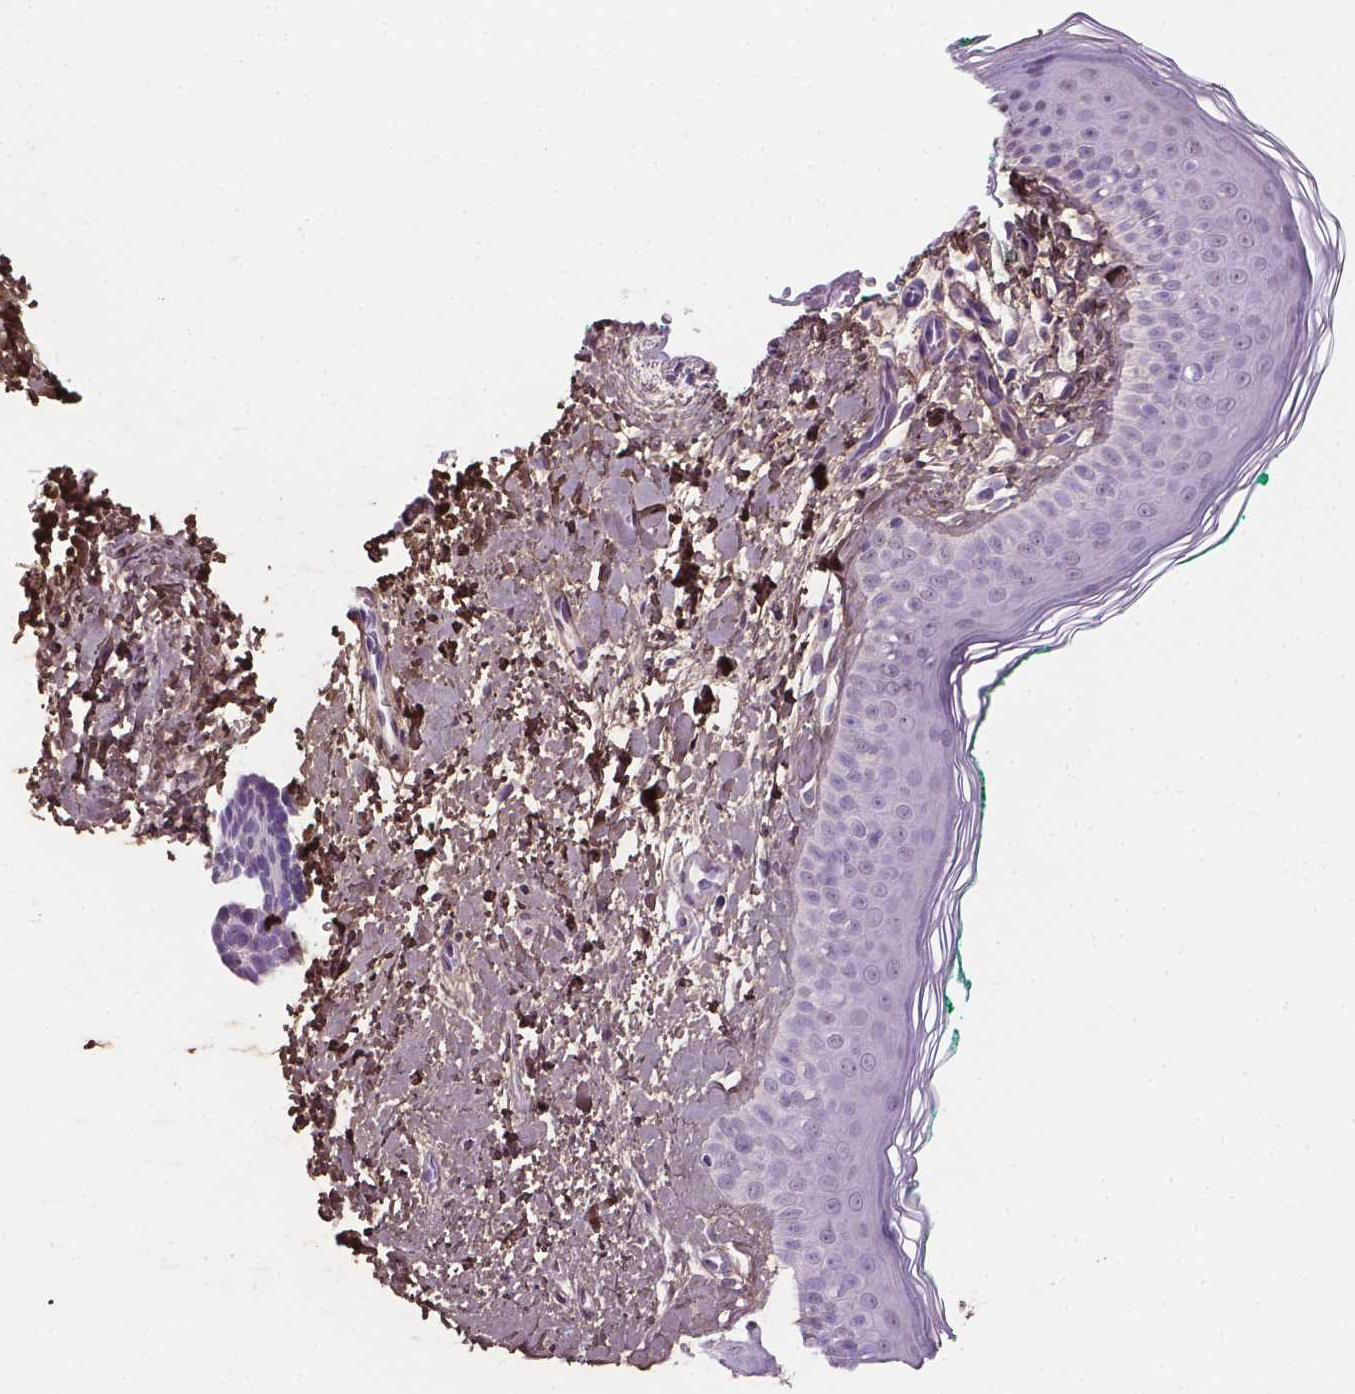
{"staining": {"intensity": "negative", "quantity": "none", "location": "none"}, "tissue": "skin cancer", "cell_type": "Tumor cells", "image_type": "cancer", "snomed": [{"axis": "morphology", "description": "Basal cell carcinoma"}, {"axis": "topography", "description": "Skin"}], "caption": "Immunohistochemical staining of human skin cancer (basal cell carcinoma) exhibits no significant staining in tumor cells.", "gene": "DLG2", "patient": {"sex": "male", "age": 63}}